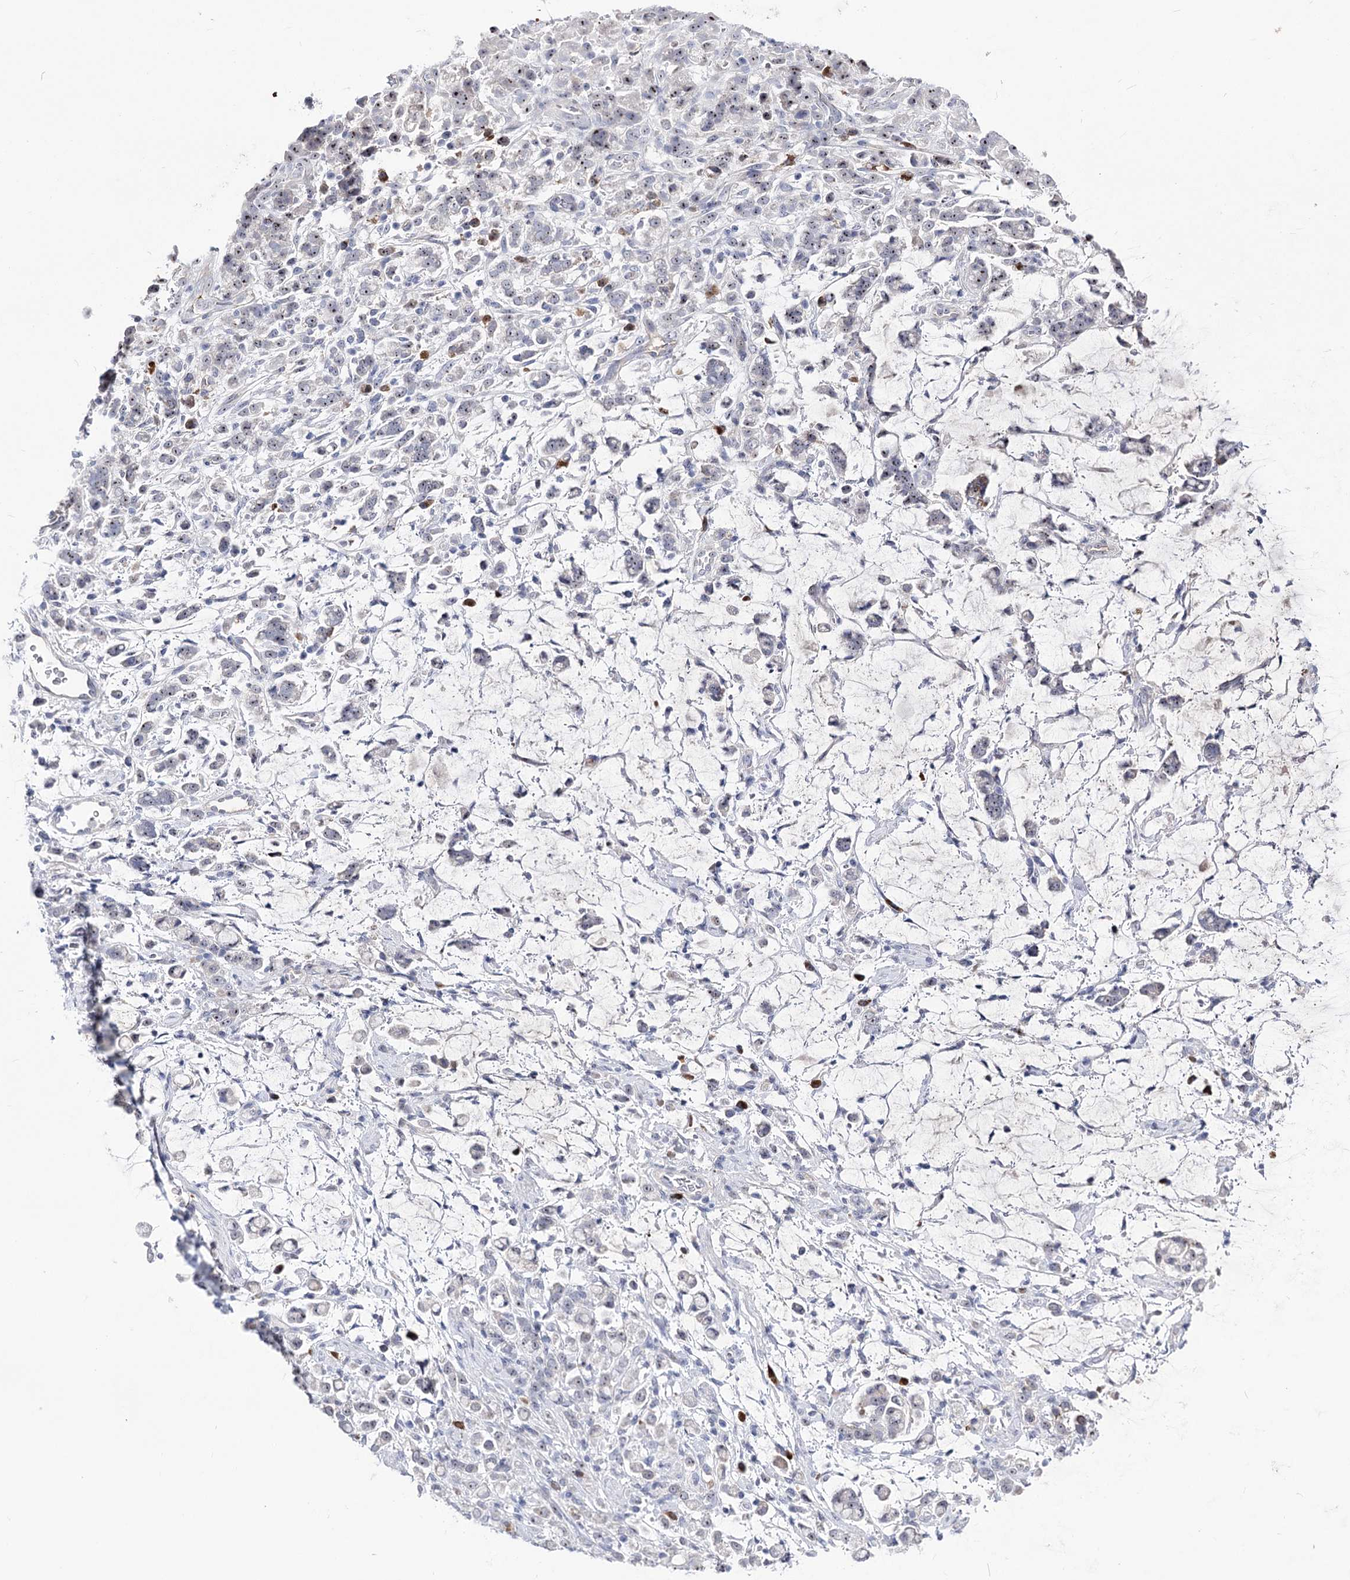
{"staining": {"intensity": "moderate", "quantity": "25%-75%", "location": "nuclear"}, "tissue": "stomach cancer", "cell_type": "Tumor cells", "image_type": "cancer", "snomed": [{"axis": "morphology", "description": "Adenocarcinoma, NOS"}, {"axis": "topography", "description": "Stomach"}], "caption": "Stomach cancer stained with a brown dye displays moderate nuclear positive staining in approximately 25%-75% of tumor cells.", "gene": "PCGF5", "patient": {"sex": "female", "age": 60}}